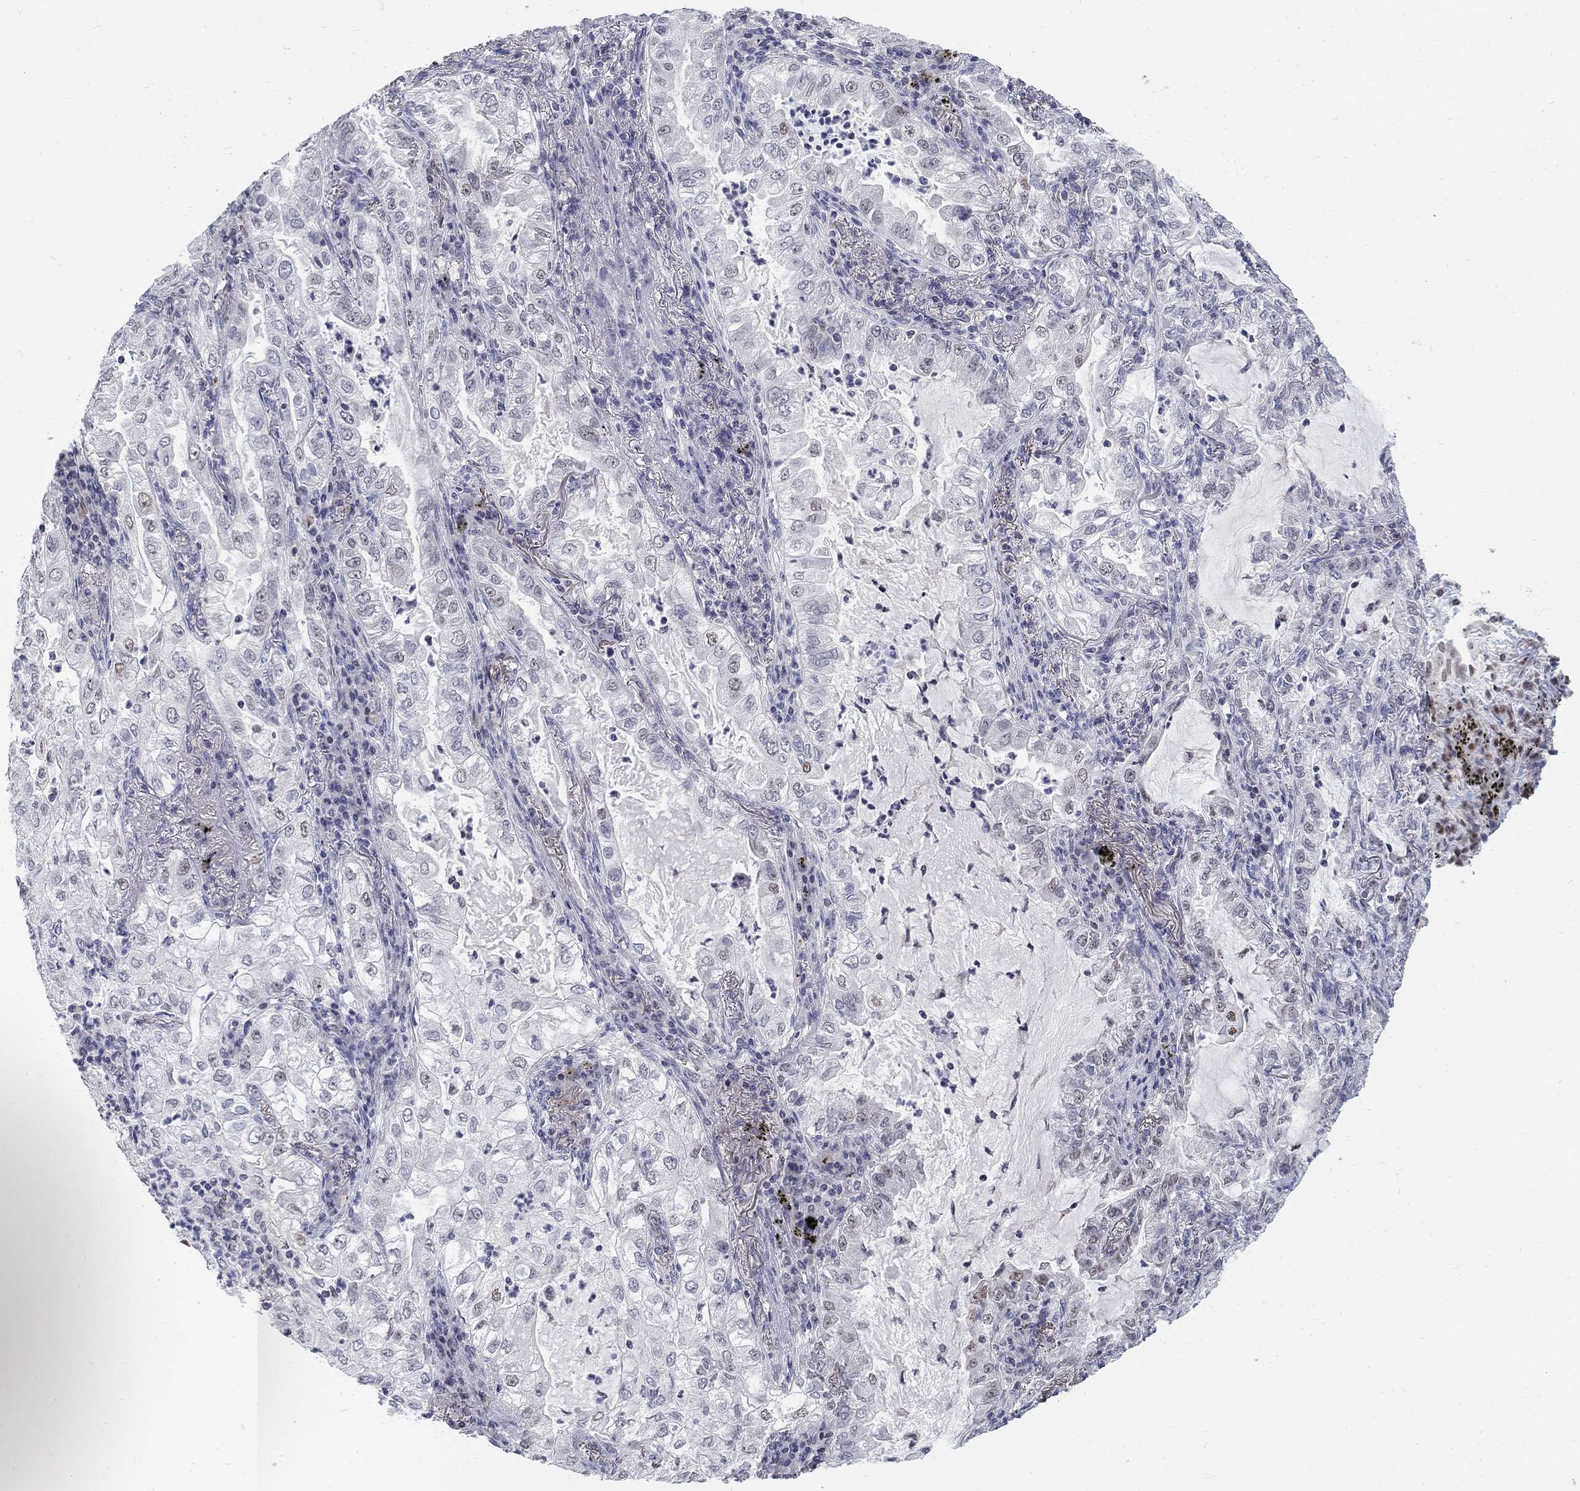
{"staining": {"intensity": "negative", "quantity": "none", "location": "none"}, "tissue": "lung cancer", "cell_type": "Tumor cells", "image_type": "cancer", "snomed": [{"axis": "morphology", "description": "Adenocarcinoma, NOS"}, {"axis": "topography", "description": "Lung"}], "caption": "A histopathology image of human lung cancer (adenocarcinoma) is negative for staining in tumor cells. (DAB (3,3'-diaminobenzidine) immunohistochemistry visualized using brightfield microscopy, high magnification).", "gene": "GCFC2", "patient": {"sex": "female", "age": 73}}